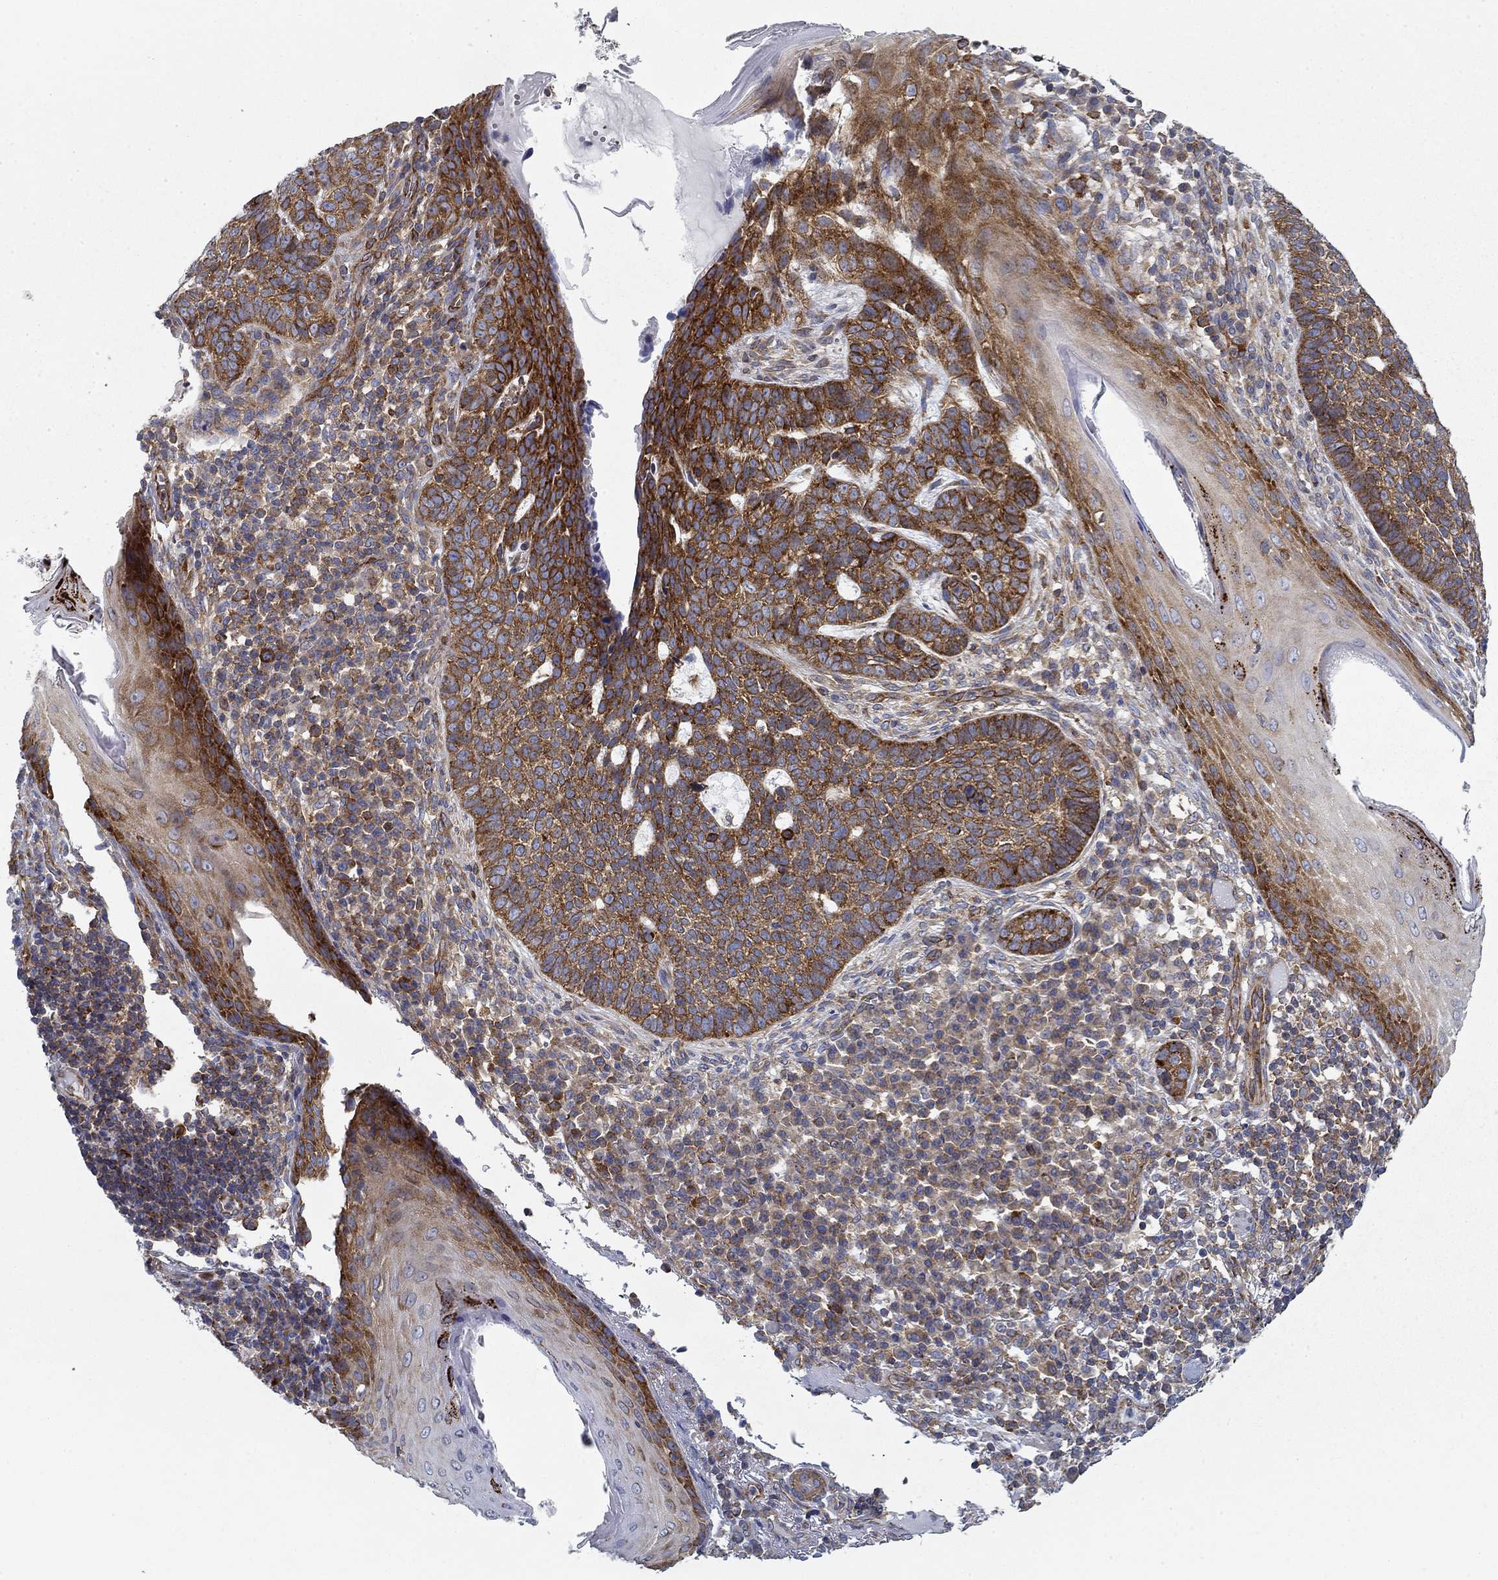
{"staining": {"intensity": "strong", "quantity": ">75%", "location": "cytoplasmic/membranous"}, "tissue": "skin cancer", "cell_type": "Tumor cells", "image_type": "cancer", "snomed": [{"axis": "morphology", "description": "Basal cell carcinoma"}, {"axis": "topography", "description": "Skin"}], "caption": "A brown stain shows strong cytoplasmic/membranous staining of a protein in basal cell carcinoma (skin) tumor cells.", "gene": "FXR1", "patient": {"sex": "female", "age": 69}}